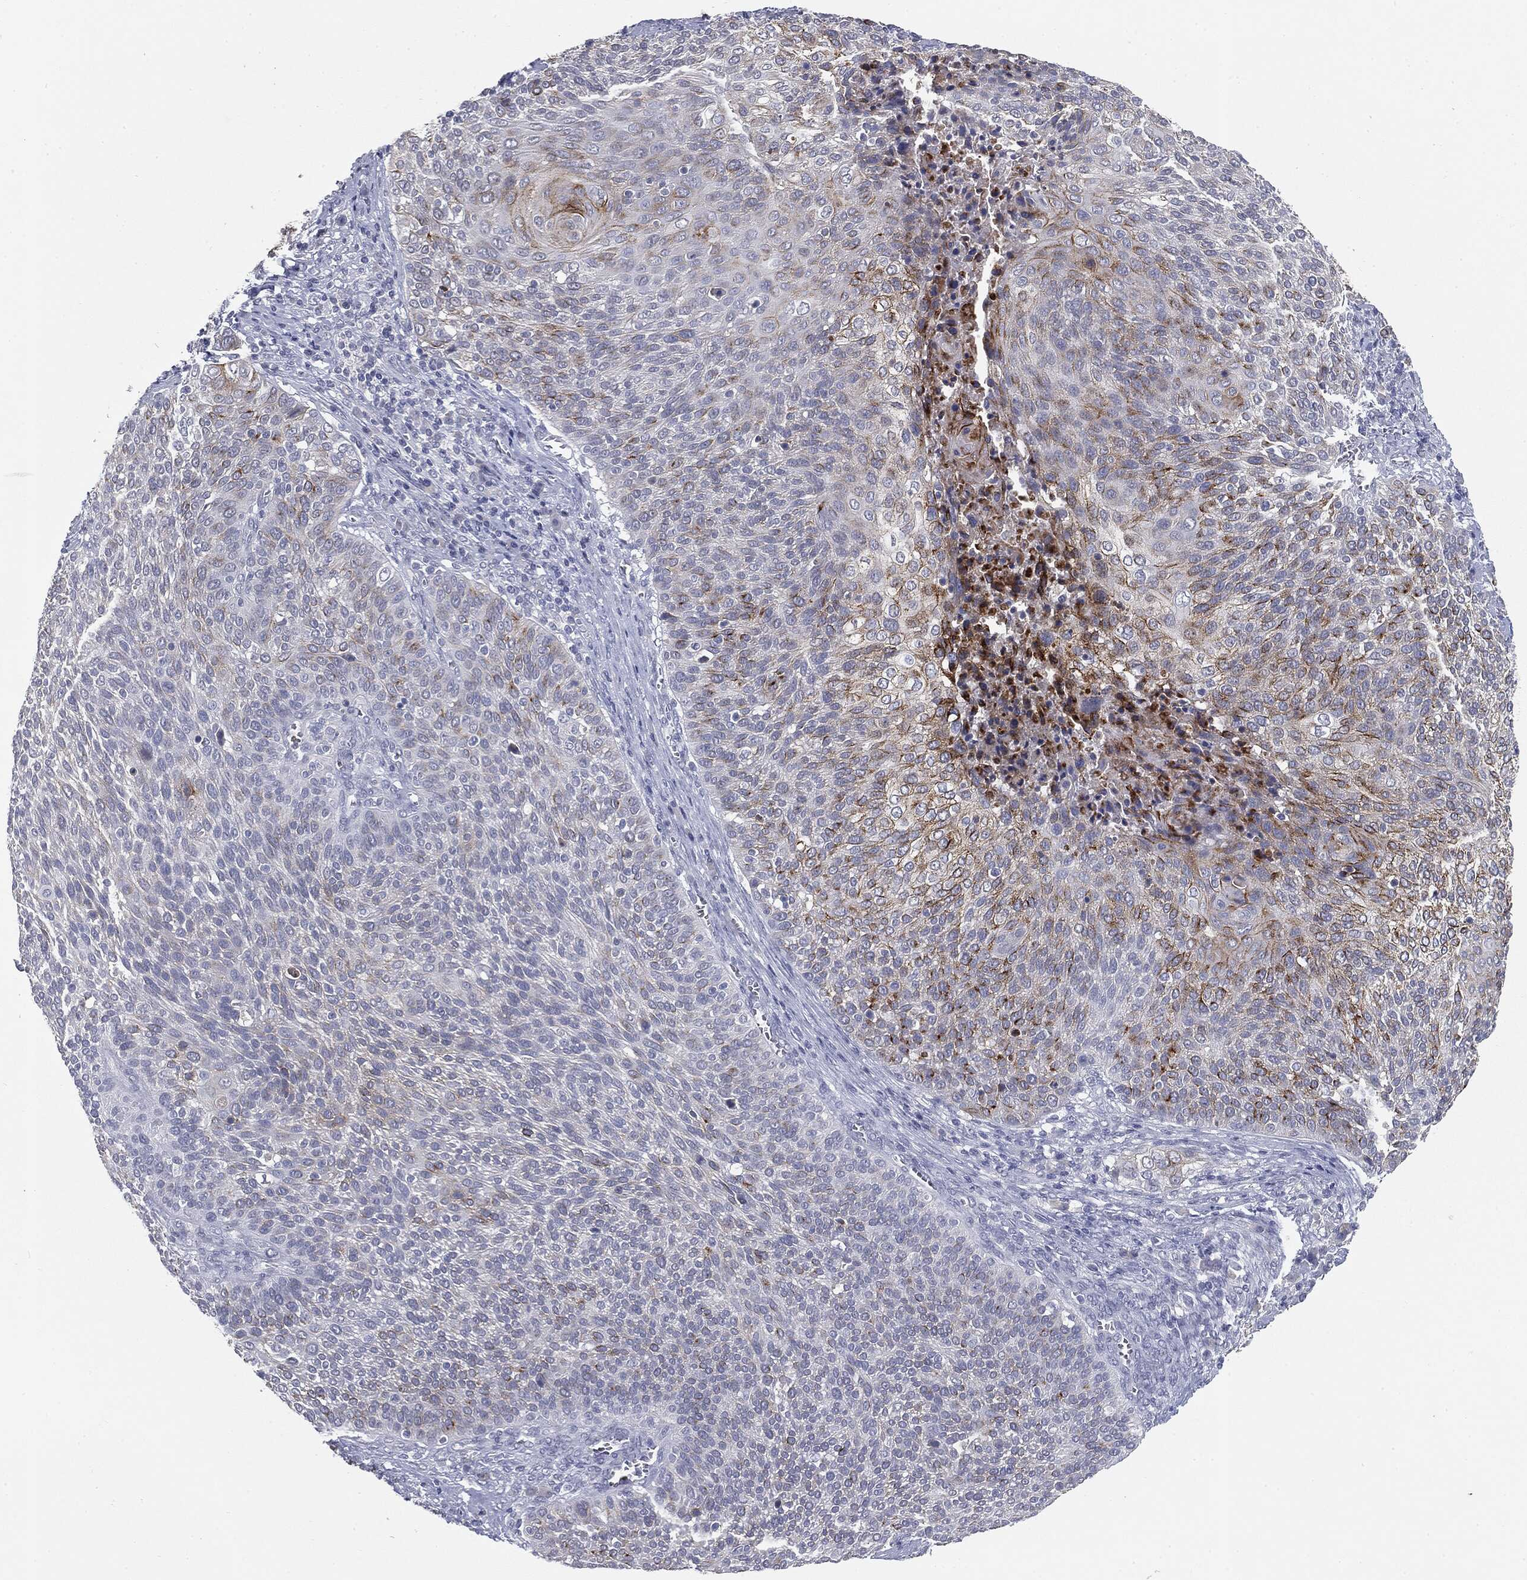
{"staining": {"intensity": "moderate", "quantity": "<25%", "location": "cytoplasmic/membranous"}, "tissue": "cervical cancer", "cell_type": "Tumor cells", "image_type": "cancer", "snomed": [{"axis": "morphology", "description": "Squamous cell carcinoma, NOS"}, {"axis": "topography", "description": "Cervix"}], "caption": "Human cervical cancer stained with a brown dye demonstrates moderate cytoplasmic/membranous positive staining in about <25% of tumor cells.", "gene": "MUC1", "patient": {"sex": "female", "age": 31}}